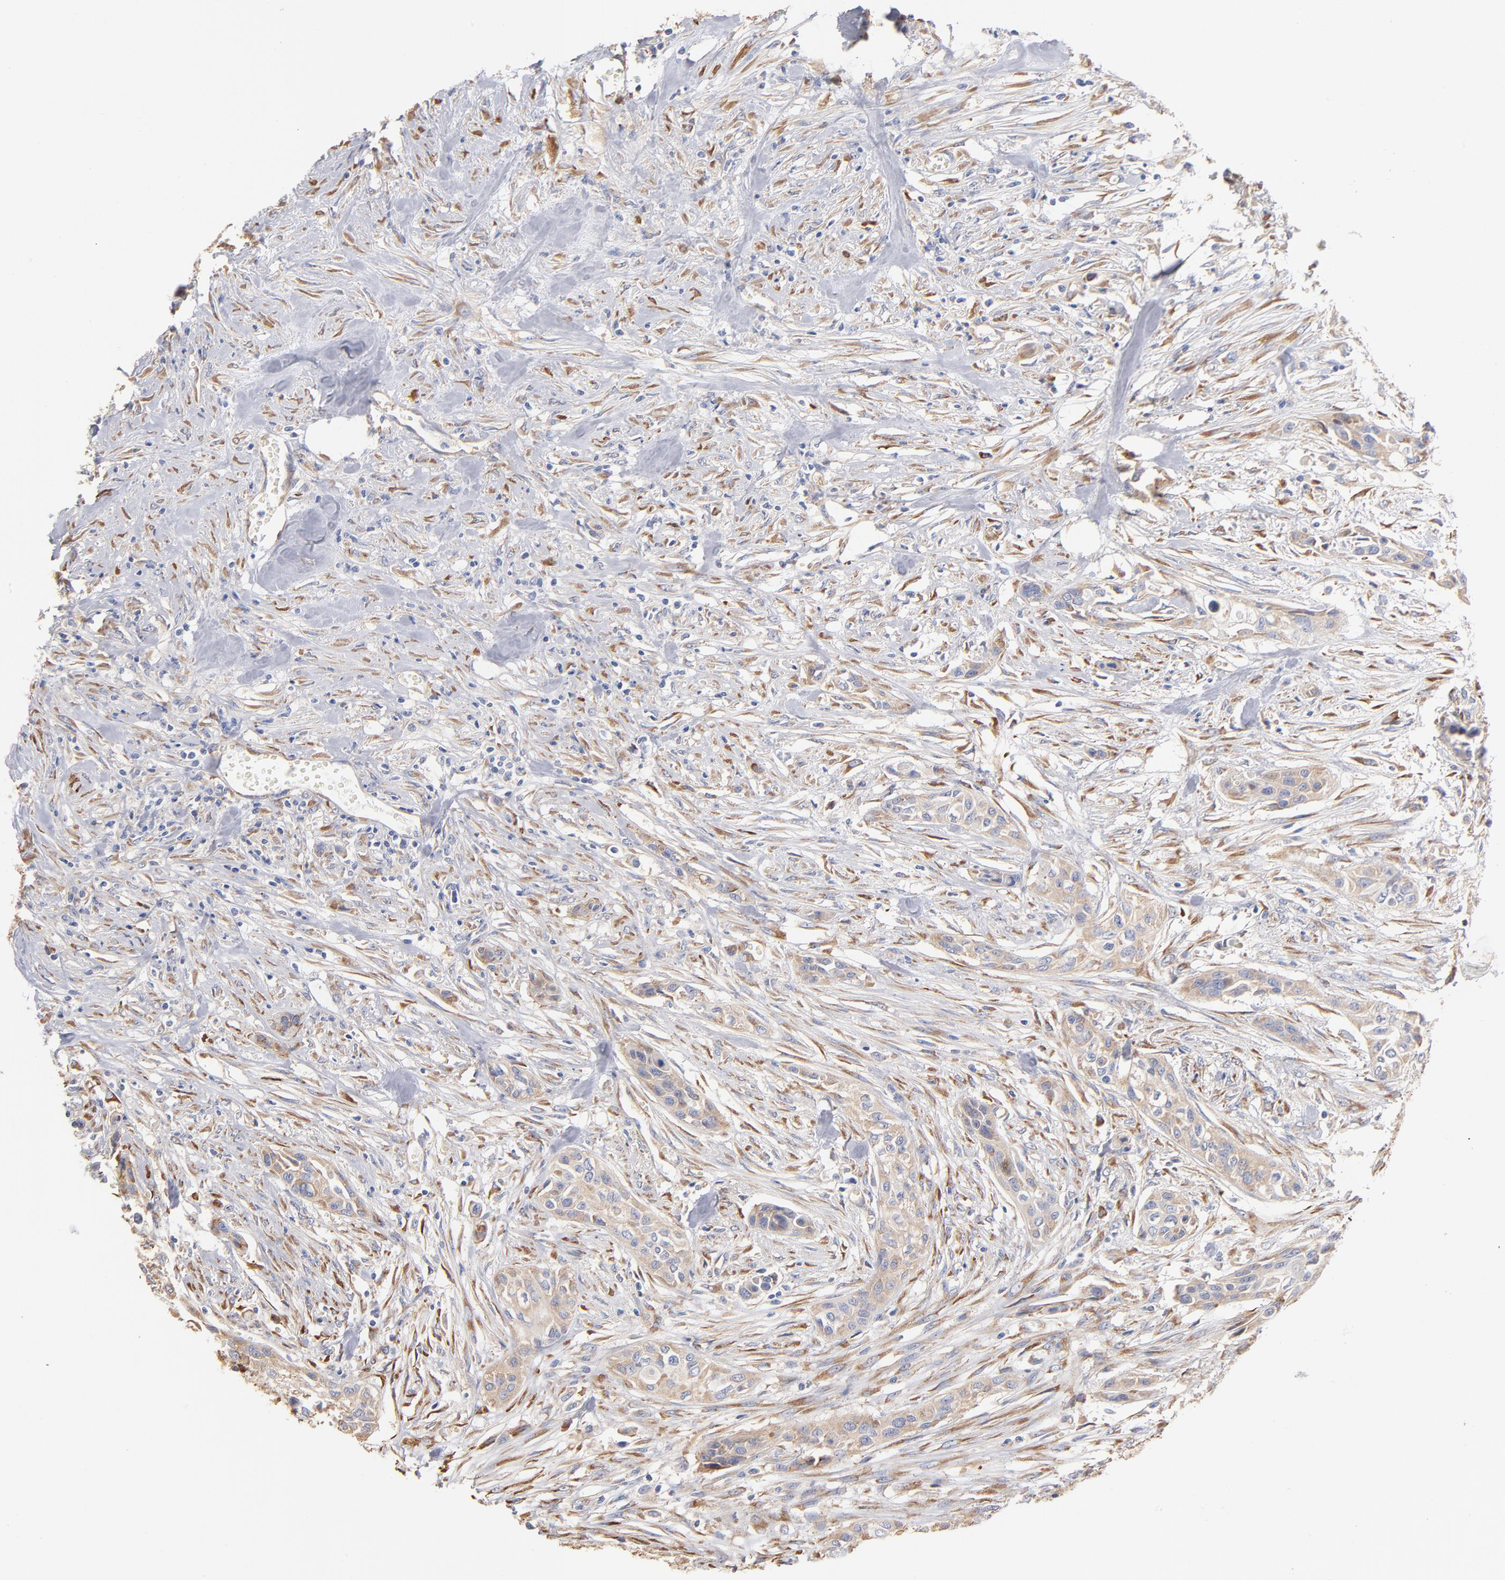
{"staining": {"intensity": "moderate", "quantity": ">75%", "location": "cytoplasmic/membranous"}, "tissue": "urothelial cancer", "cell_type": "Tumor cells", "image_type": "cancer", "snomed": [{"axis": "morphology", "description": "Urothelial carcinoma, High grade"}, {"axis": "topography", "description": "Urinary bladder"}], "caption": "High-grade urothelial carcinoma tissue reveals moderate cytoplasmic/membranous expression in about >75% of tumor cells", "gene": "RPL9", "patient": {"sex": "male", "age": 74}}